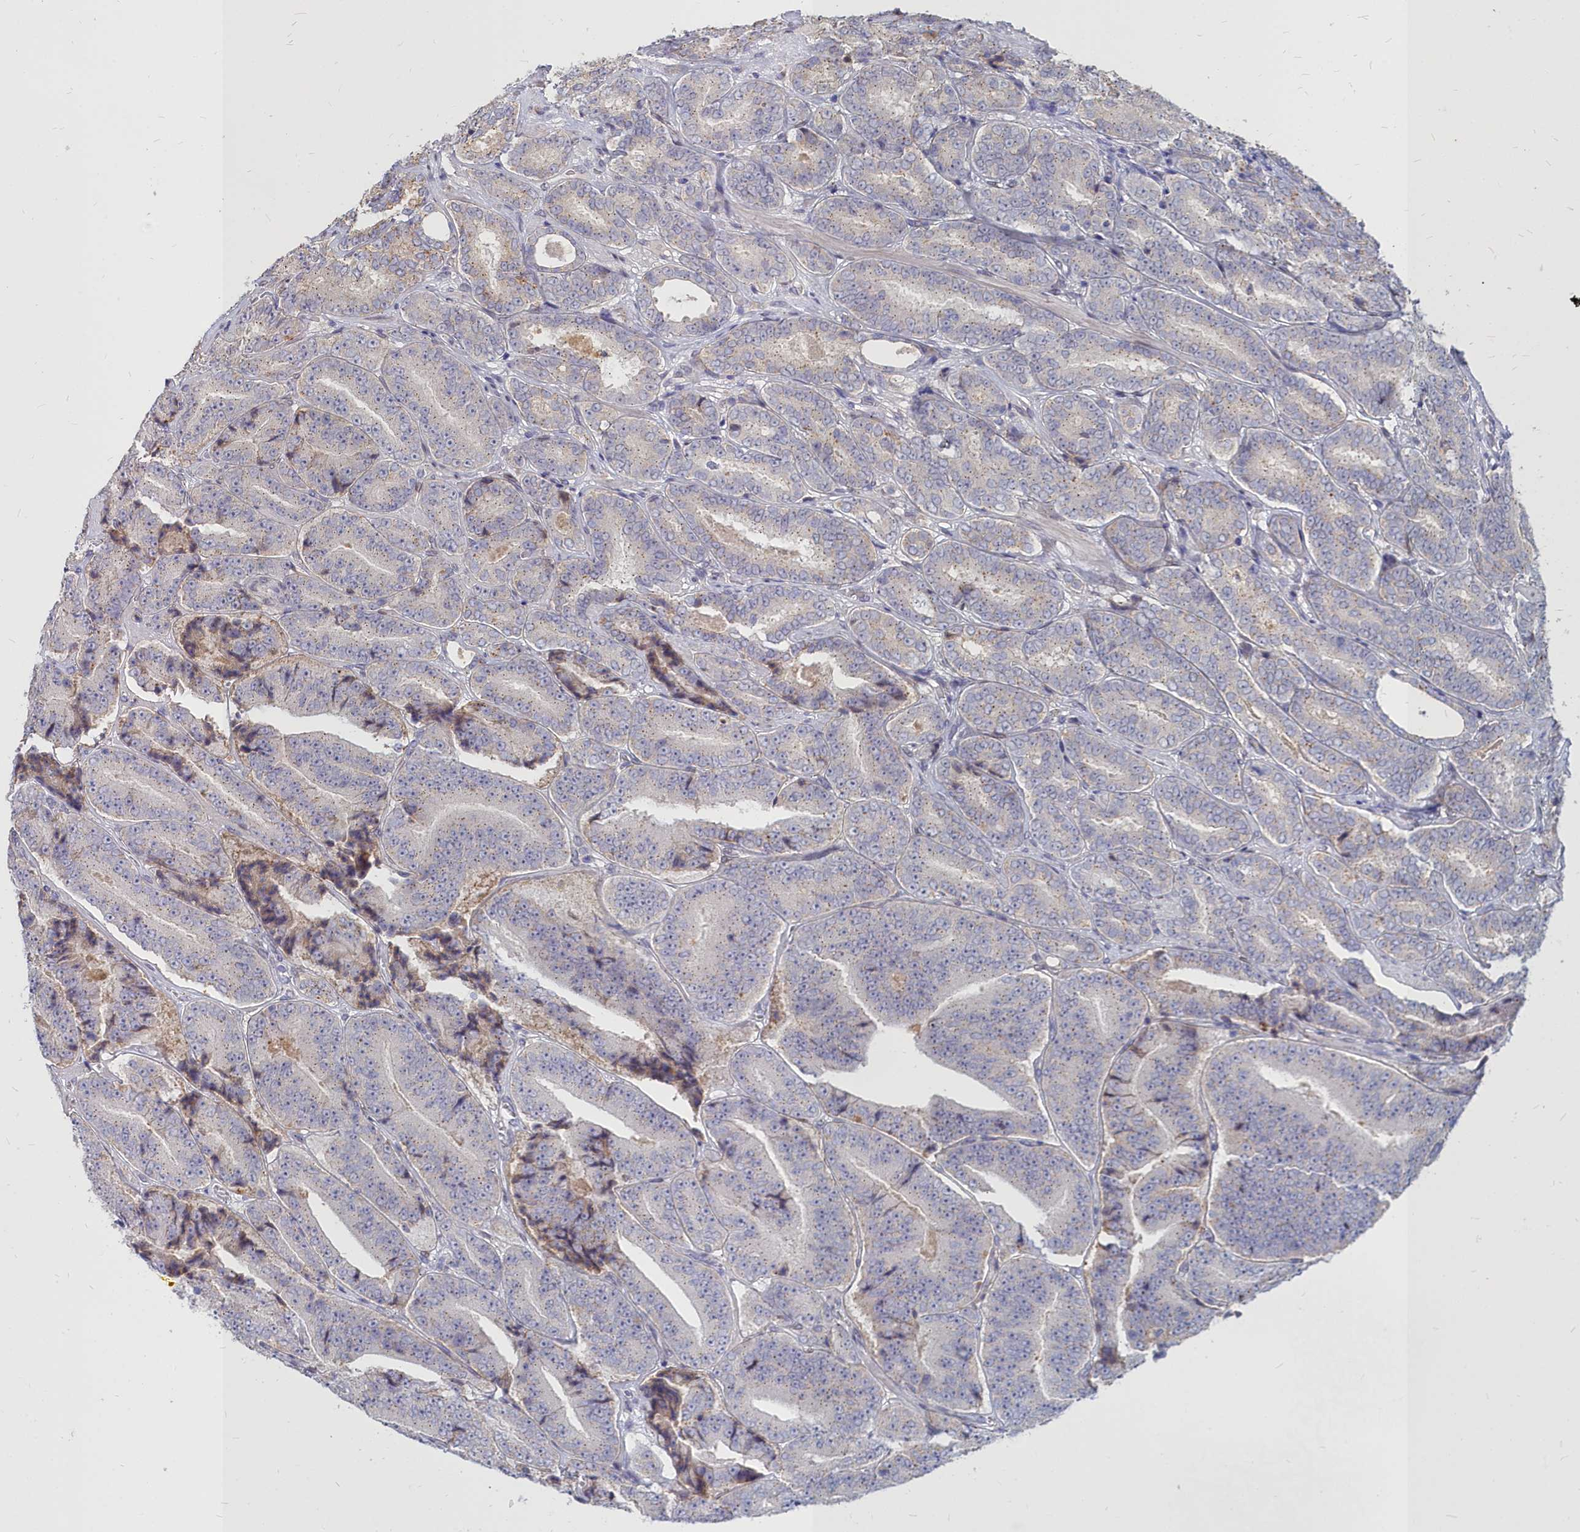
{"staining": {"intensity": "weak", "quantity": "<25%", "location": "cytoplasmic/membranous"}, "tissue": "prostate cancer", "cell_type": "Tumor cells", "image_type": "cancer", "snomed": [{"axis": "morphology", "description": "Adenocarcinoma, High grade"}, {"axis": "topography", "description": "Prostate"}], "caption": "There is no significant staining in tumor cells of prostate cancer (high-grade adenocarcinoma).", "gene": "NOXA1", "patient": {"sex": "male", "age": 72}}